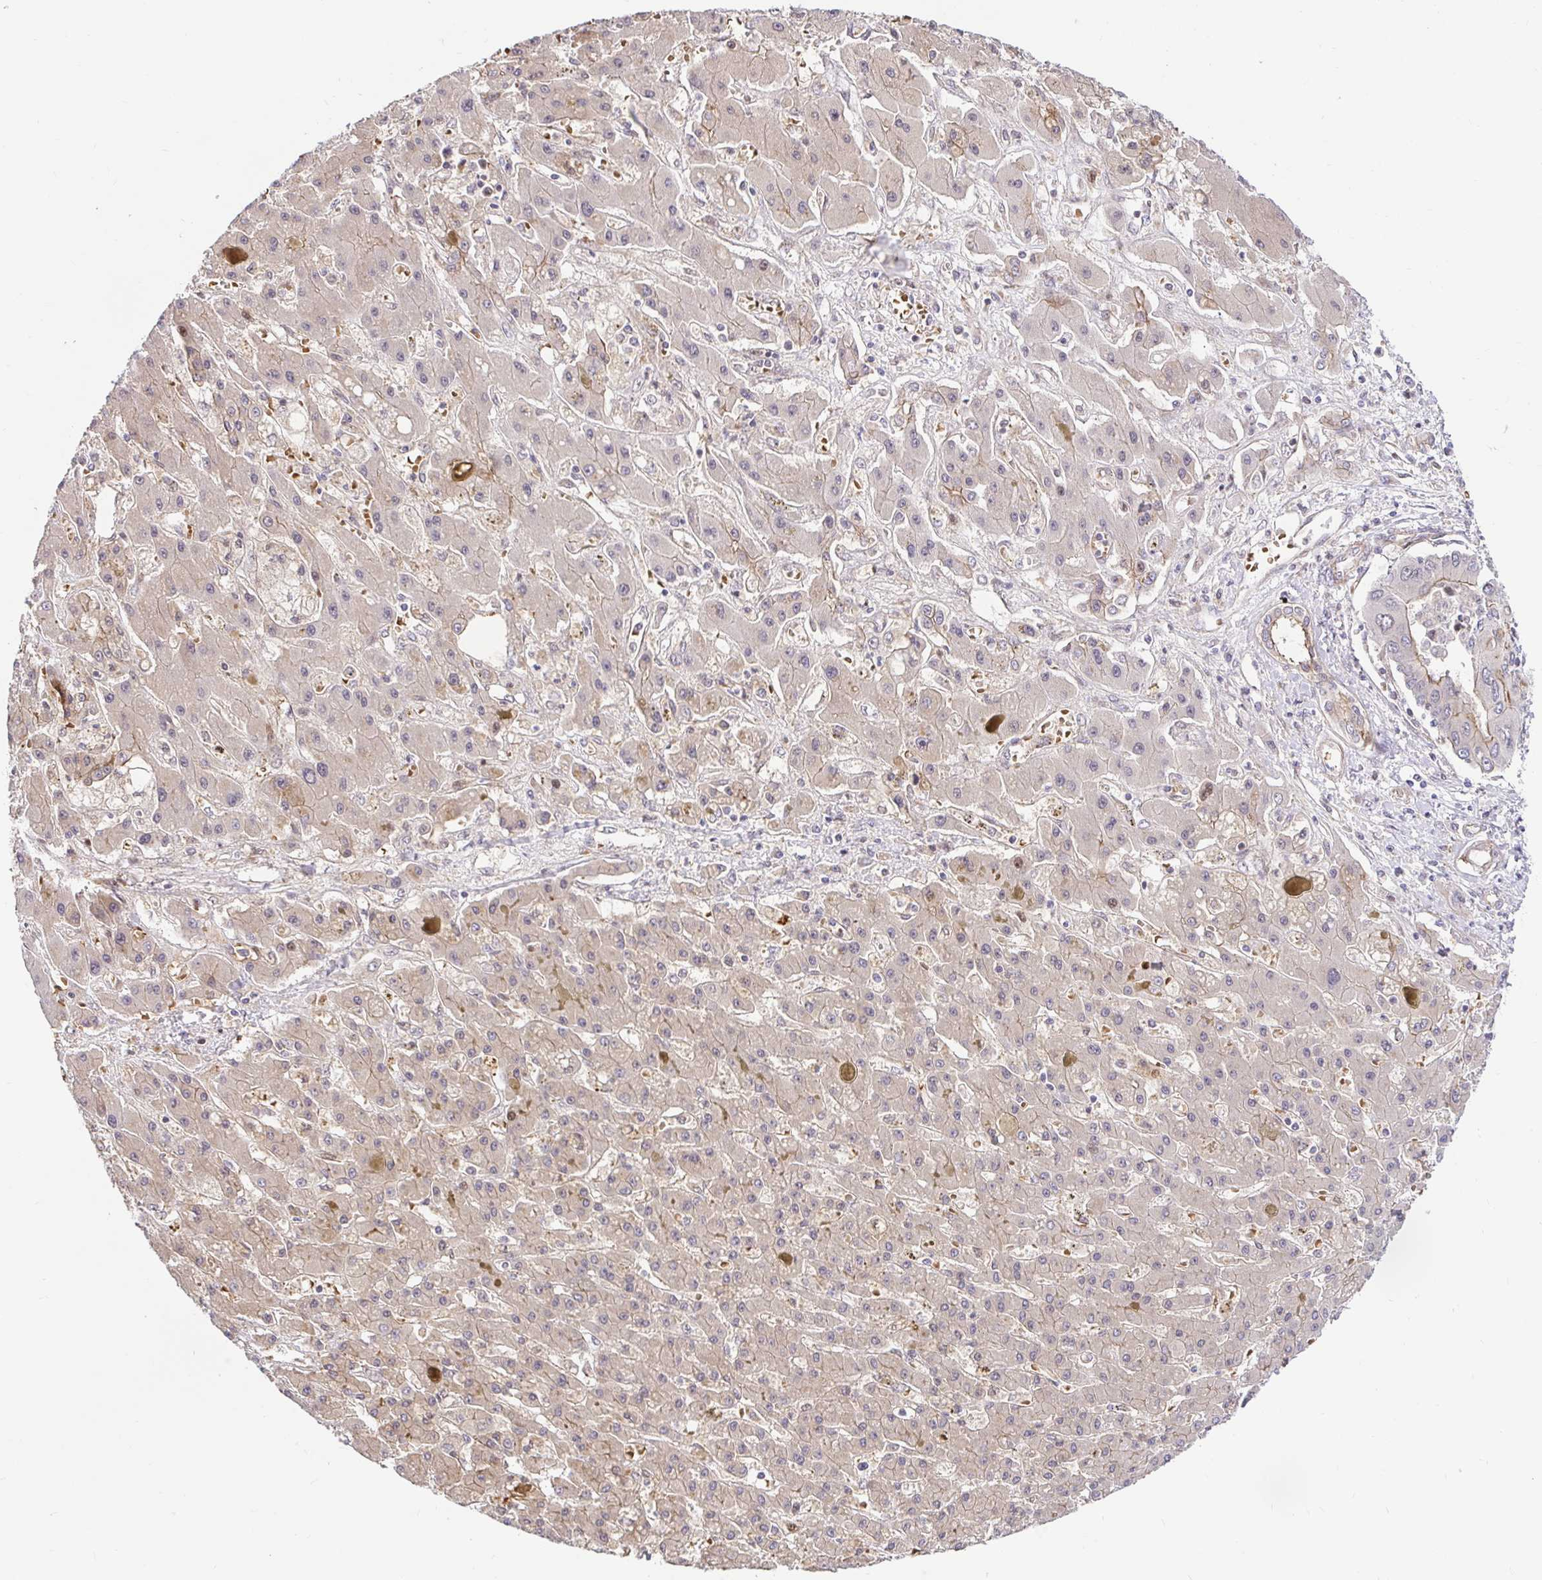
{"staining": {"intensity": "moderate", "quantity": "<25%", "location": "cytoplasmic/membranous"}, "tissue": "liver cancer", "cell_type": "Tumor cells", "image_type": "cancer", "snomed": [{"axis": "morphology", "description": "Cholangiocarcinoma"}, {"axis": "topography", "description": "Liver"}], "caption": "Approximately <25% of tumor cells in human liver cancer (cholangiocarcinoma) exhibit moderate cytoplasmic/membranous protein staining as visualized by brown immunohistochemical staining.", "gene": "TRIM55", "patient": {"sex": "male", "age": 67}}